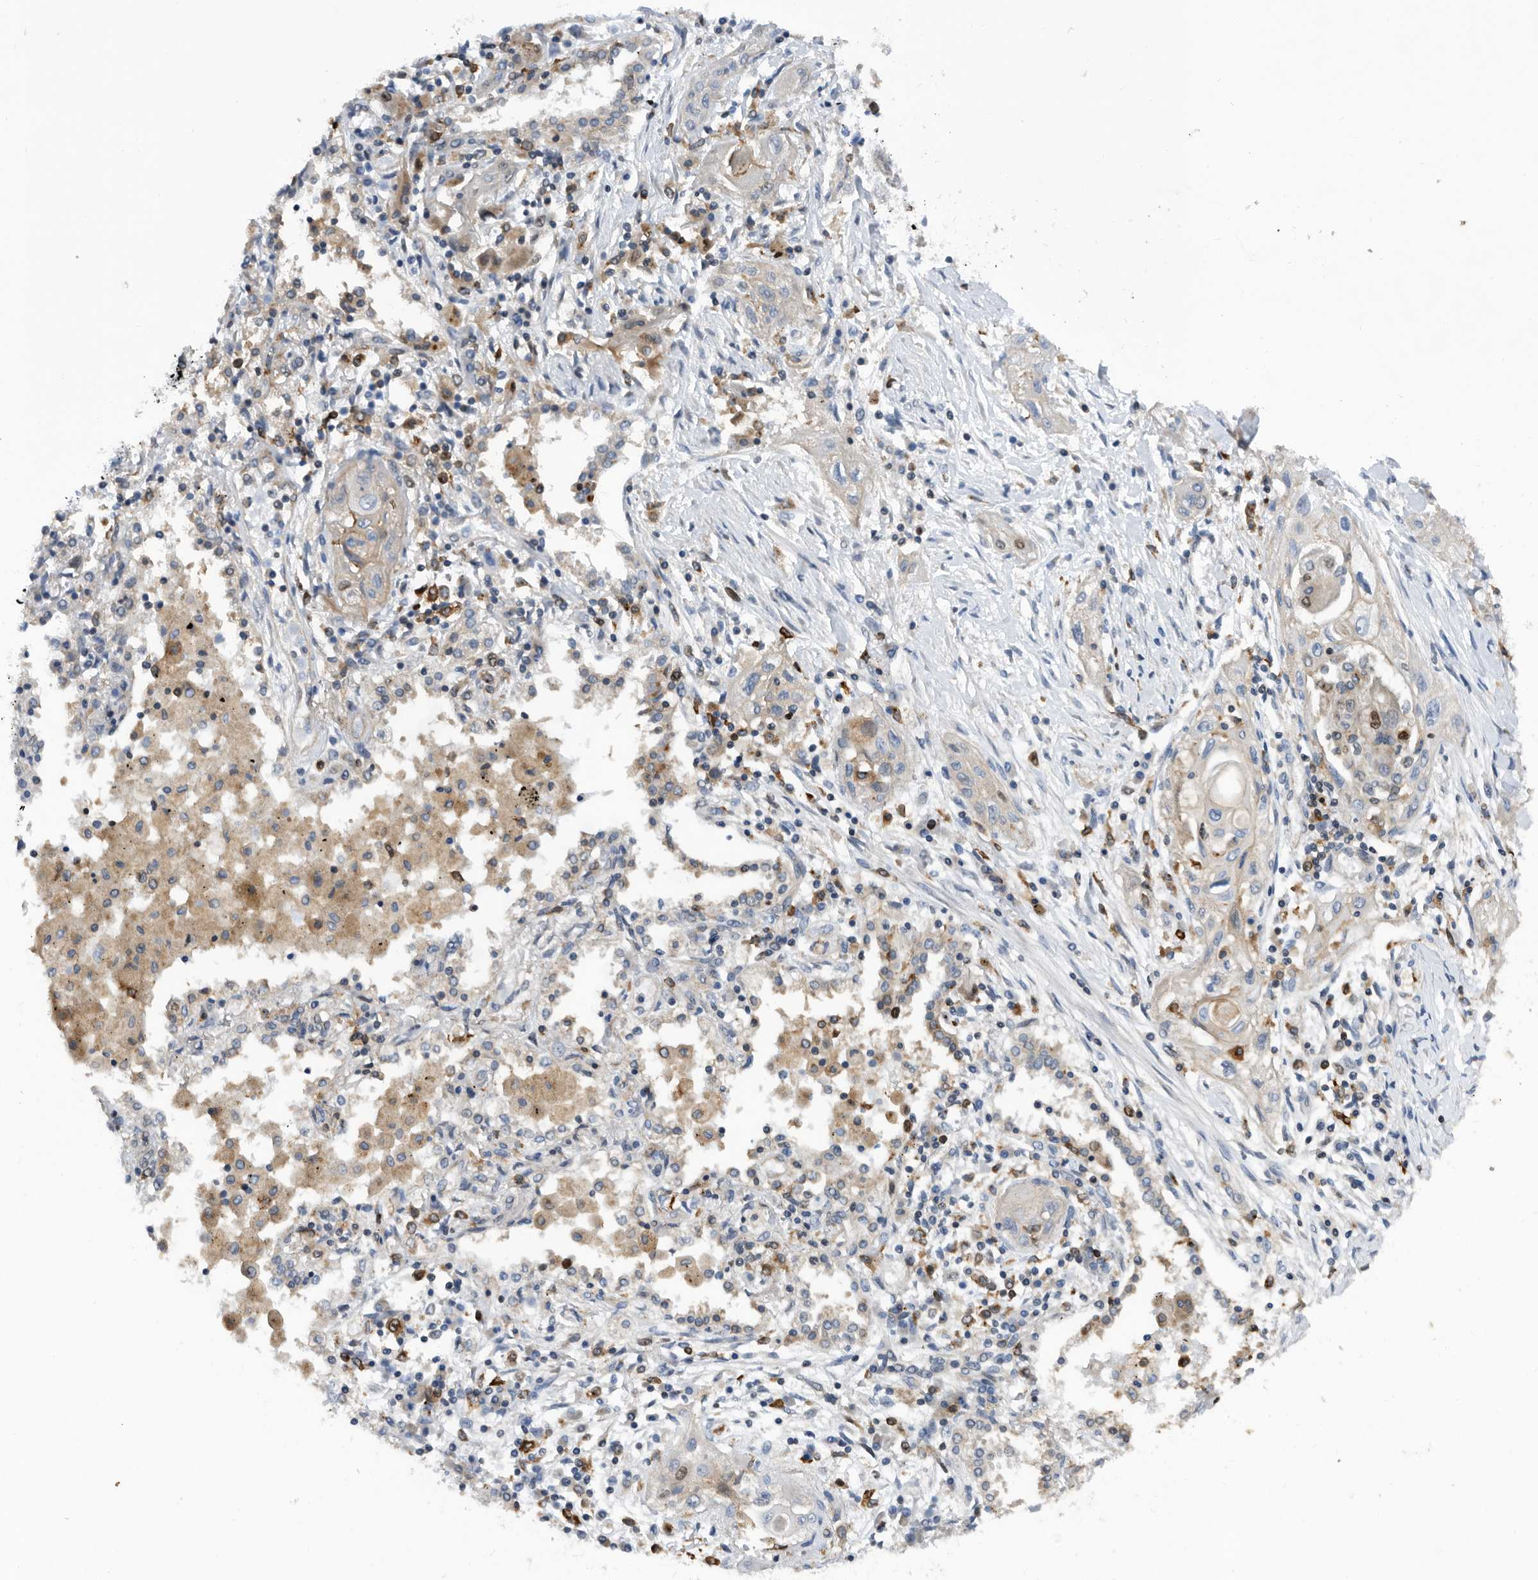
{"staining": {"intensity": "weak", "quantity": "<25%", "location": "cytoplasmic/membranous"}, "tissue": "lung cancer", "cell_type": "Tumor cells", "image_type": "cancer", "snomed": [{"axis": "morphology", "description": "Squamous cell carcinoma, NOS"}, {"axis": "topography", "description": "Lung"}], "caption": "Lung cancer (squamous cell carcinoma) stained for a protein using immunohistochemistry reveals no expression tumor cells.", "gene": "ATAD2", "patient": {"sex": "female", "age": 47}}